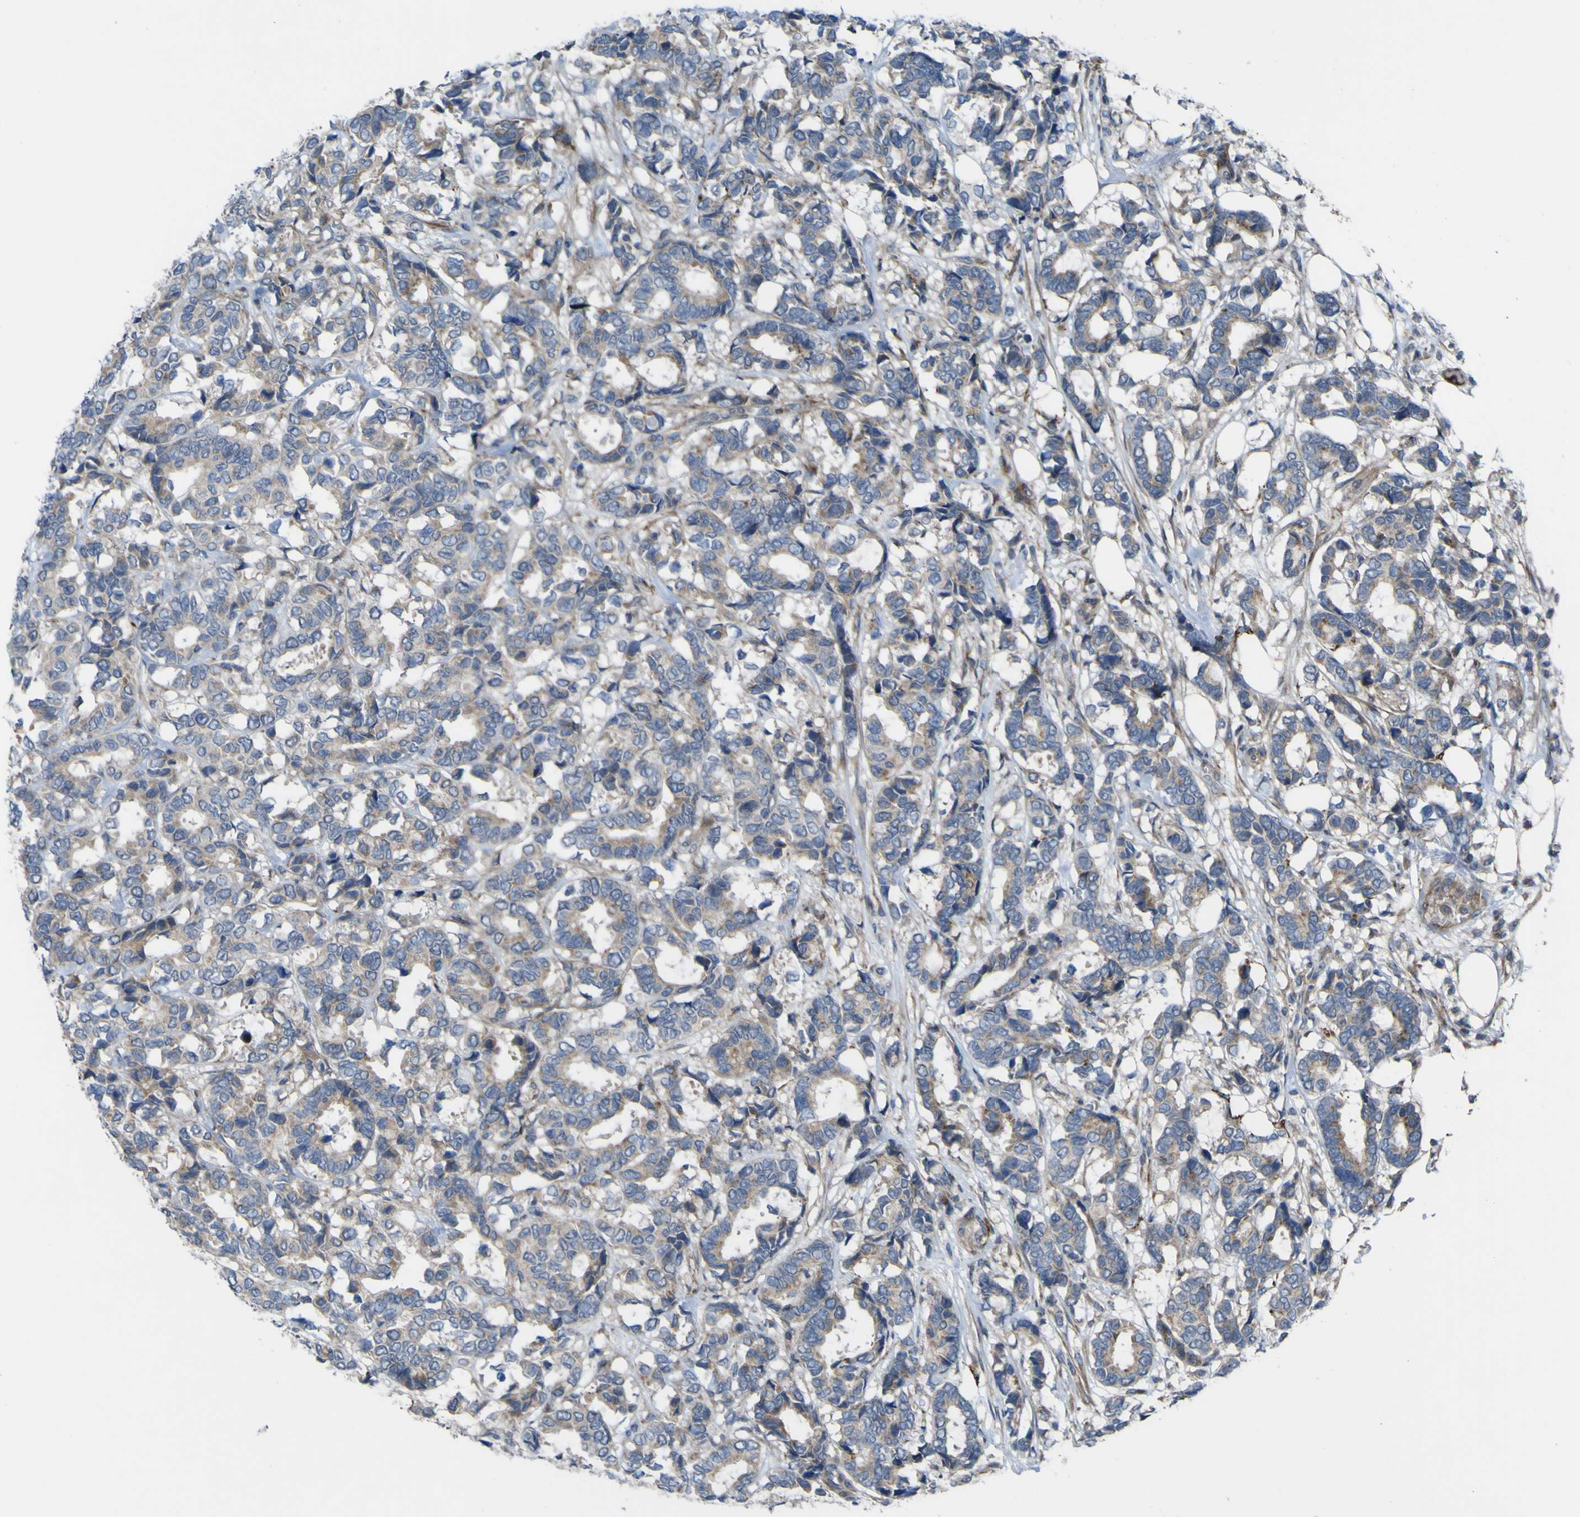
{"staining": {"intensity": "weak", "quantity": "25%-75%", "location": "cytoplasmic/membranous"}, "tissue": "breast cancer", "cell_type": "Tumor cells", "image_type": "cancer", "snomed": [{"axis": "morphology", "description": "Duct carcinoma"}, {"axis": "topography", "description": "Breast"}], "caption": "Breast cancer (intraductal carcinoma) was stained to show a protein in brown. There is low levels of weak cytoplasmic/membranous expression in about 25%-75% of tumor cells.", "gene": "GPLD1", "patient": {"sex": "female", "age": 87}}